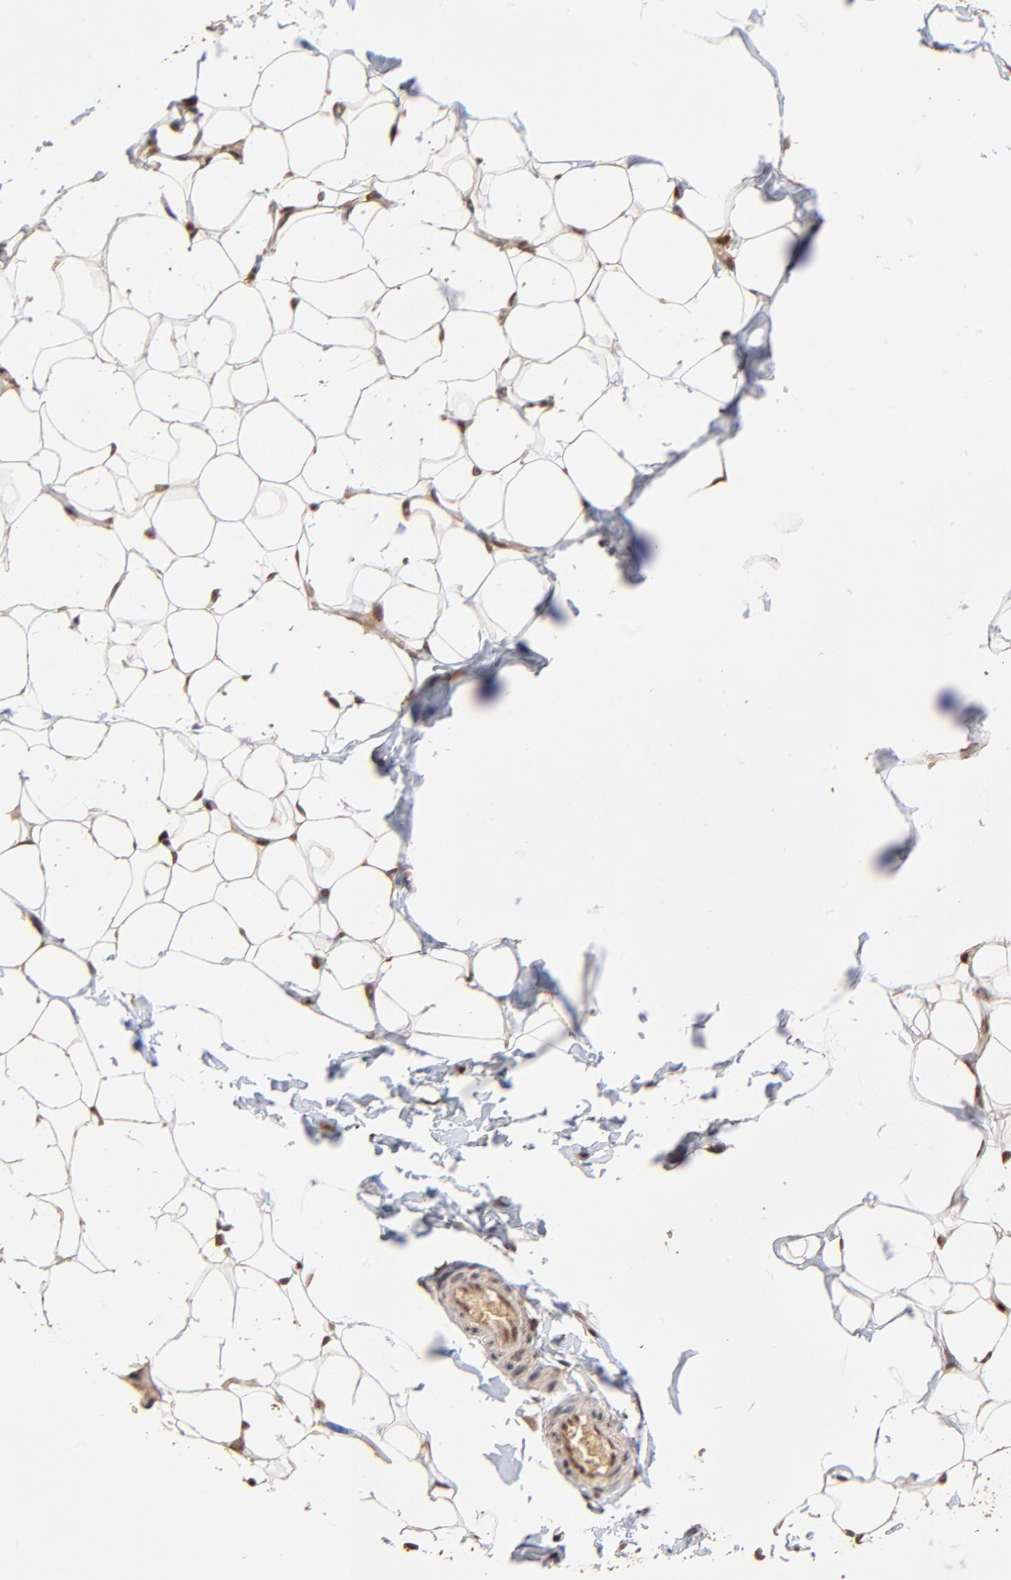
{"staining": {"intensity": "moderate", "quantity": "25%-75%", "location": "nuclear"}, "tissue": "adipose tissue", "cell_type": "Adipocytes", "image_type": "normal", "snomed": [{"axis": "morphology", "description": "Normal tissue, NOS"}, {"axis": "topography", "description": "Soft tissue"}], "caption": "Protein staining of benign adipose tissue displays moderate nuclear expression in approximately 25%-75% of adipocytes. (DAB (3,3'-diaminobenzidine) = brown stain, brightfield microscopy at high magnification).", "gene": "CASP1", "patient": {"sex": "male", "age": 26}}